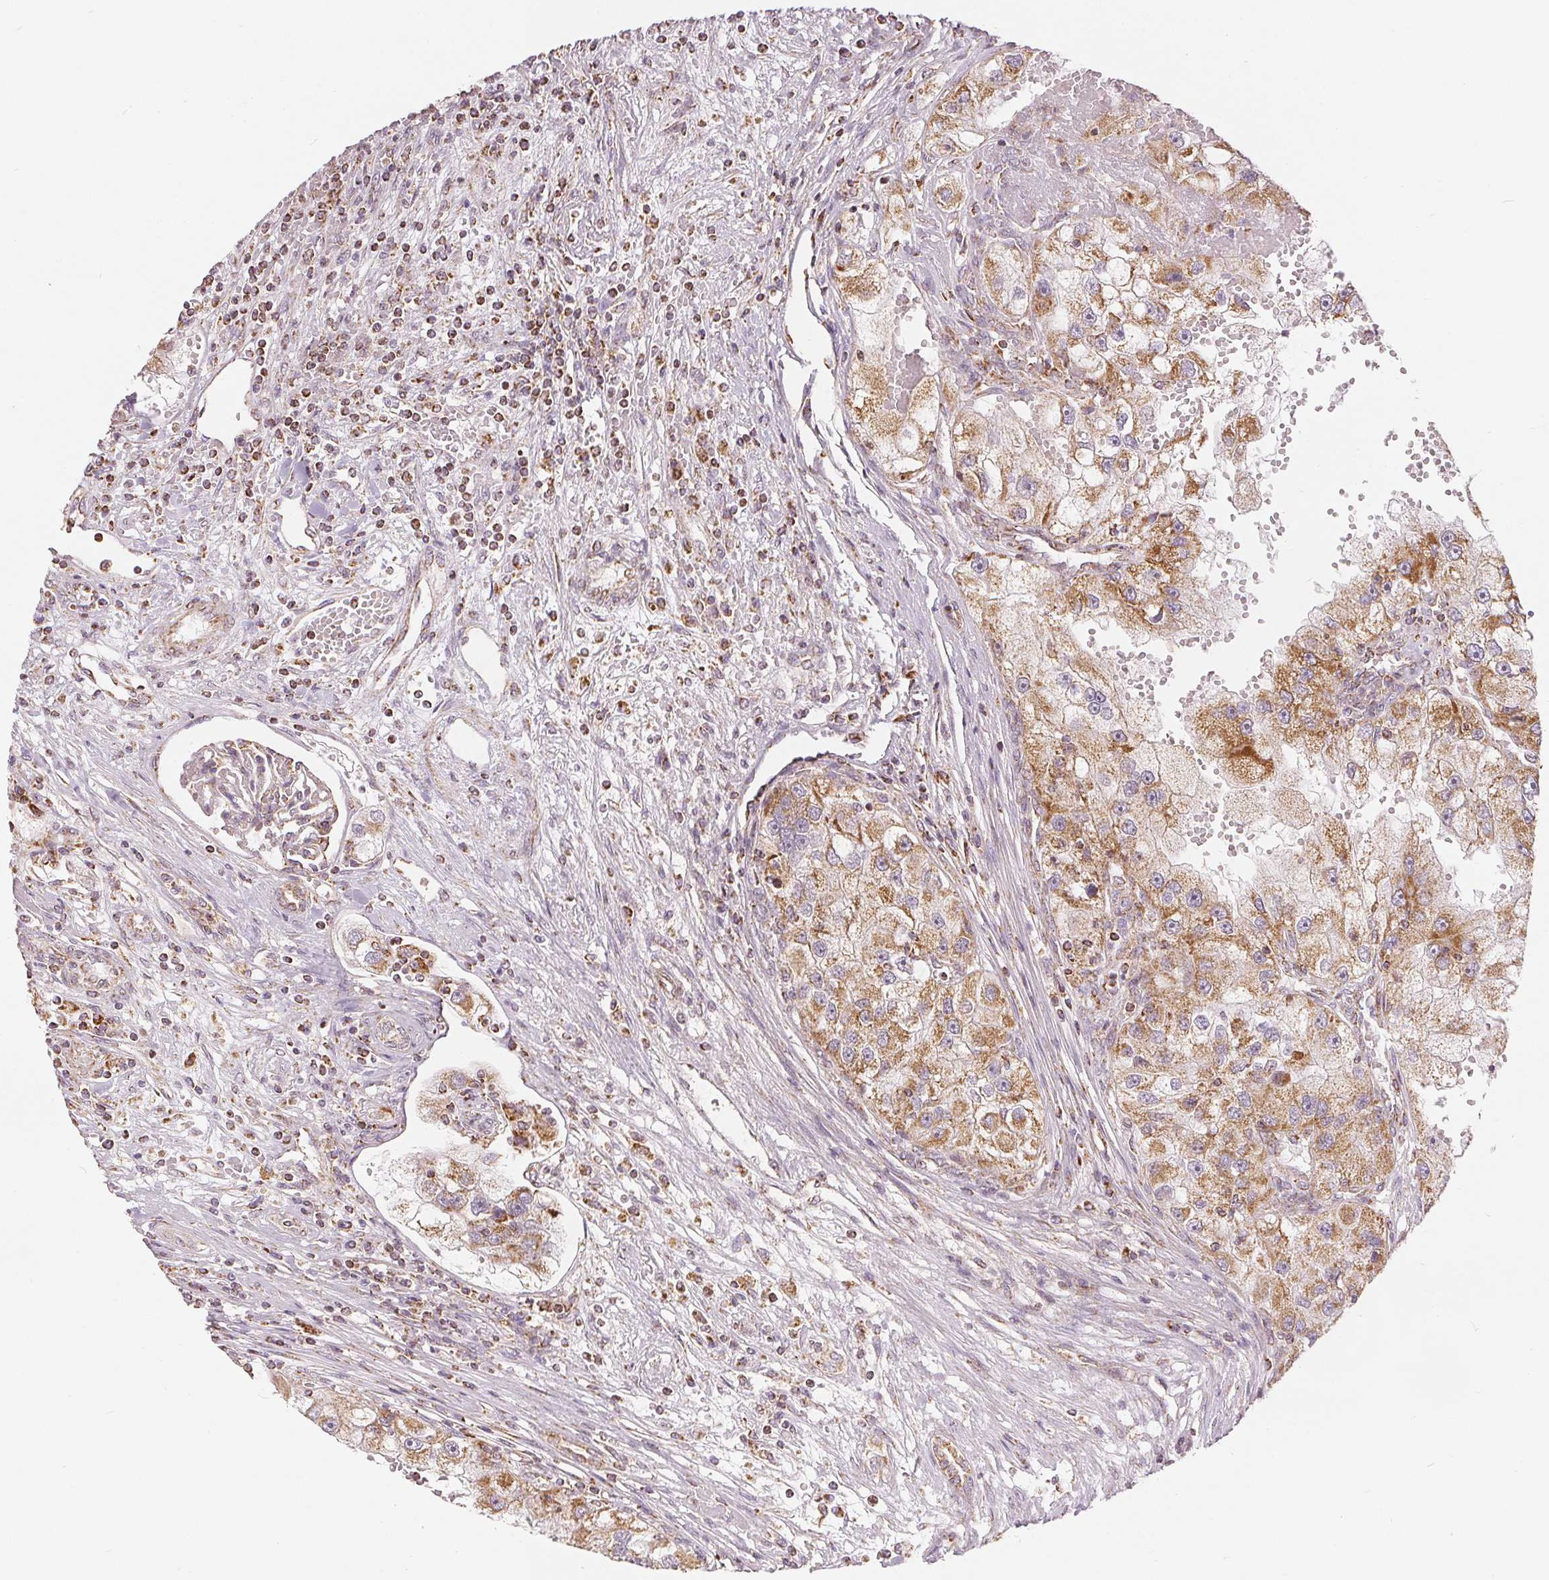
{"staining": {"intensity": "moderate", "quantity": ">75%", "location": "cytoplasmic/membranous"}, "tissue": "renal cancer", "cell_type": "Tumor cells", "image_type": "cancer", "snomed": [{"axis": "morphology", "description": "Adenocarcinoma, NOS"}, {"axis": "topography", "description": "Kidney"}], "caption": "IHC of human renal cancer shows medium levels of moderate cytoplasmic/membranous expression in about >75% of tumor cells.", "gene": "SDHB", "patient": {"sex": "male", "age": 63}}